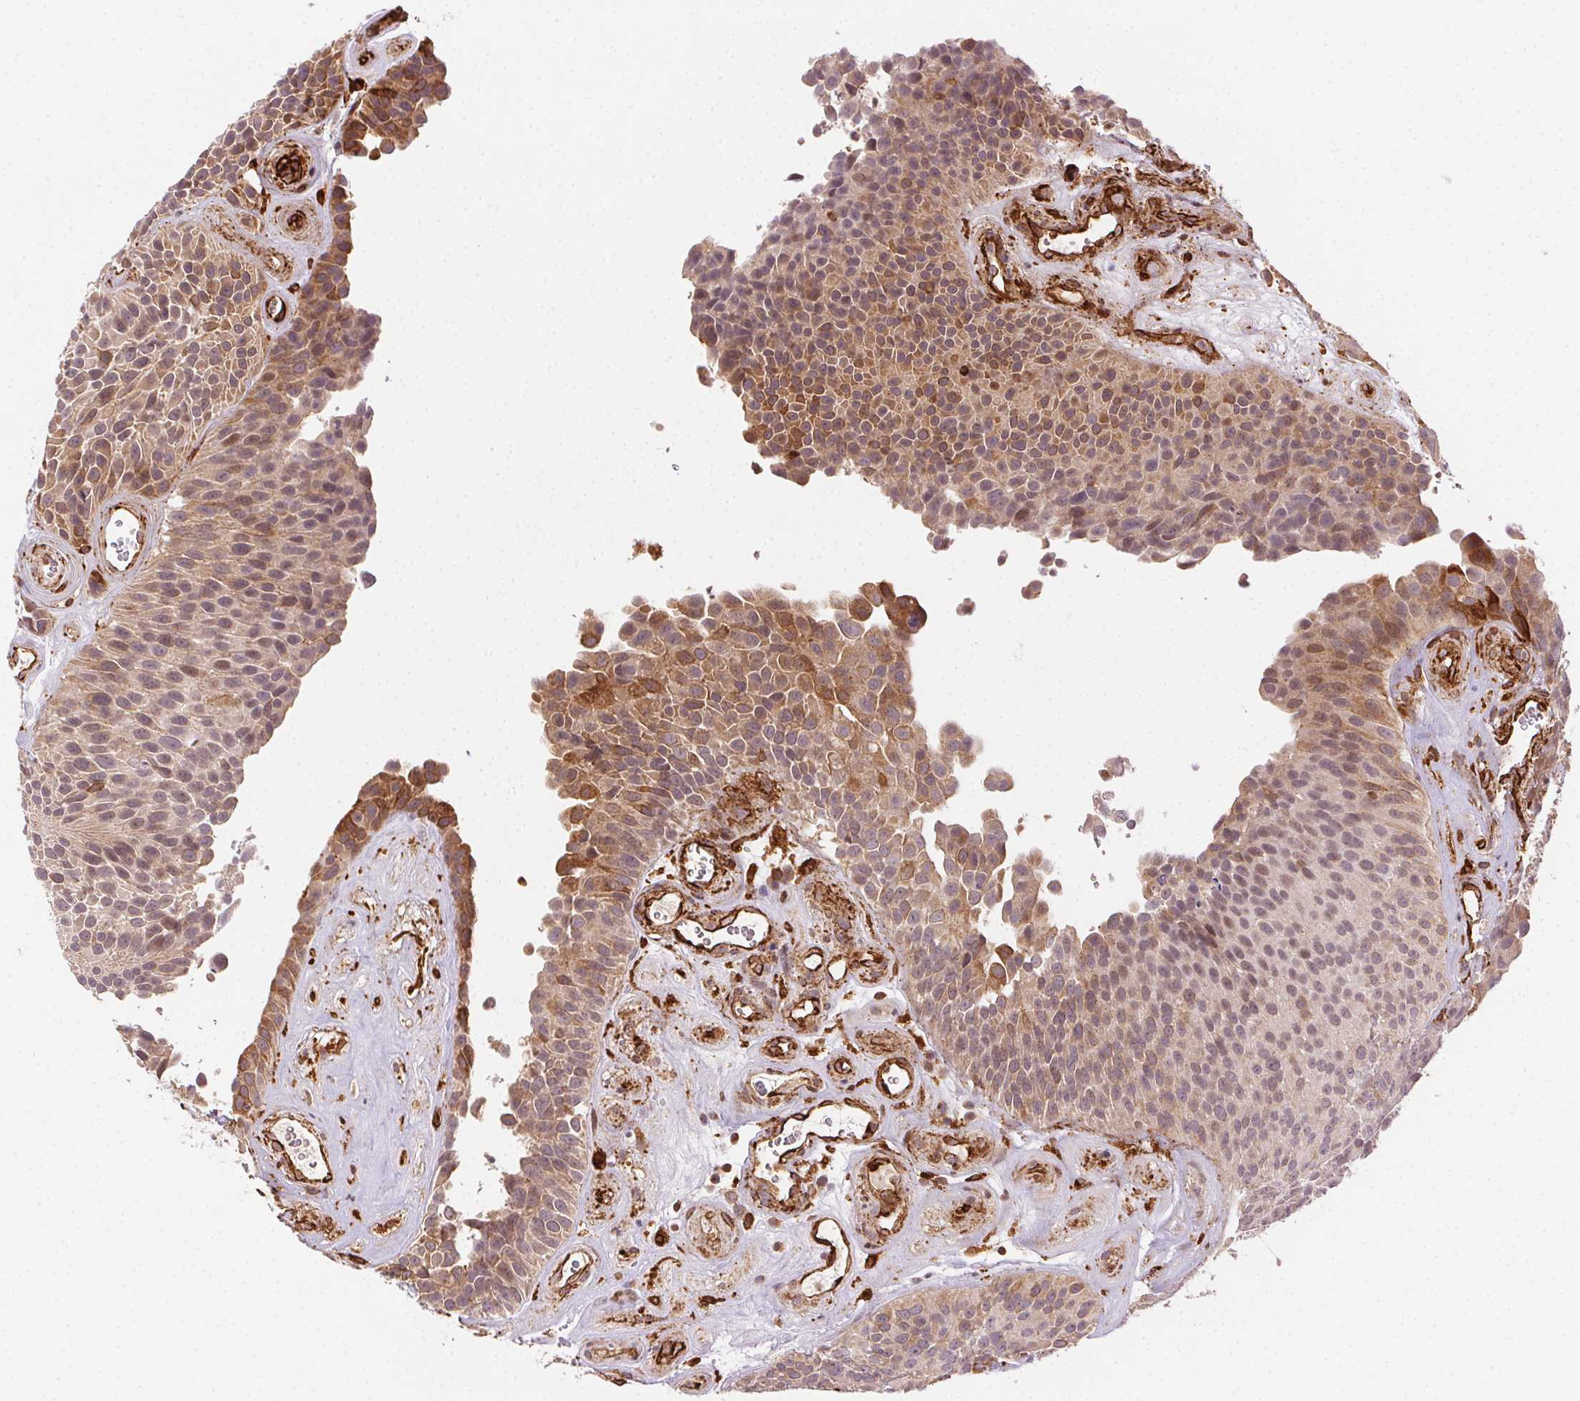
{"staining": {"intensity": "weak", "quantity": ">75%", "location": "cytoplasmic/membranous"}, "tissue": "urothelial cancer", "cell_type": "Tumor cells", "image_type": "cancer", "snomed": [{"axis": "morphology", "description": "Urothelial carcinoma, Low grade"}, {"axis": "topography", "description": "Urinary bladder"}], "caption": "Low-grade urothelial carcinoma was stained to show a protein in brown. There is low levels of weak cytoplasmic/membranous staining in approximately >75% of tumor cells.", "gene": "RNASET2", "patient": {"sex": "male", "age": 76}}